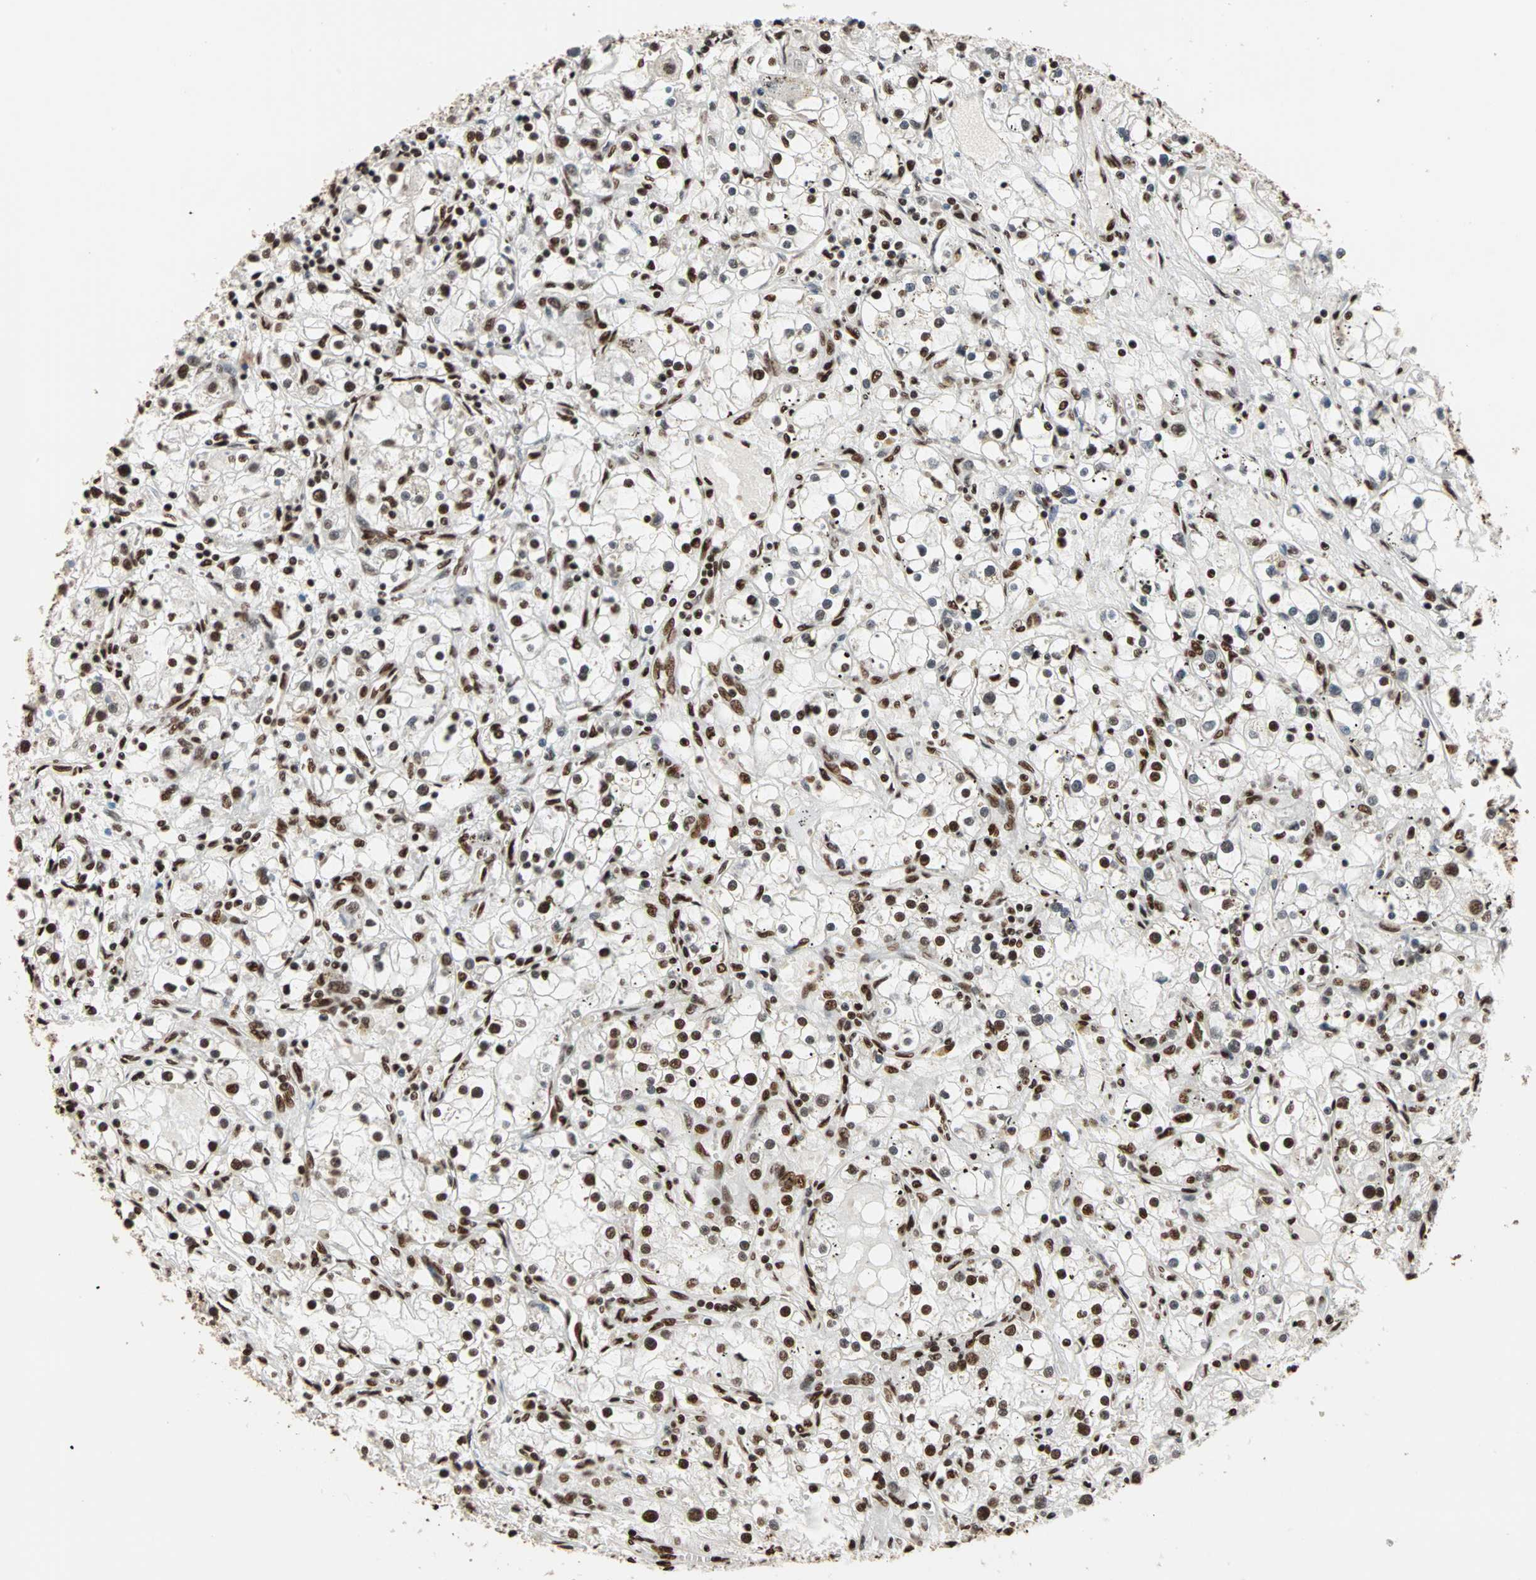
{"staining": {"intensity": "strong", "quantity": ">75%", "location": "nuclear"}, "tissue": "renal cancer", "cell_type": "Tumor cells", "image_type": "cancer", "snomed": [{"axis": "morphology", "description": "Adenocarcinoma, NOS"}, {"axis": "topography", "description": "Kidney"}], "caption": "Protein expression analysis of renal adenocarcinoma shows strong nuclear positivity in about >75% of tumor cells. (brown staining indicates protein expression, while blue staining denotes nuclei).", "gene": "ILF2", "patient": {"sex": "male", "age": 56}}